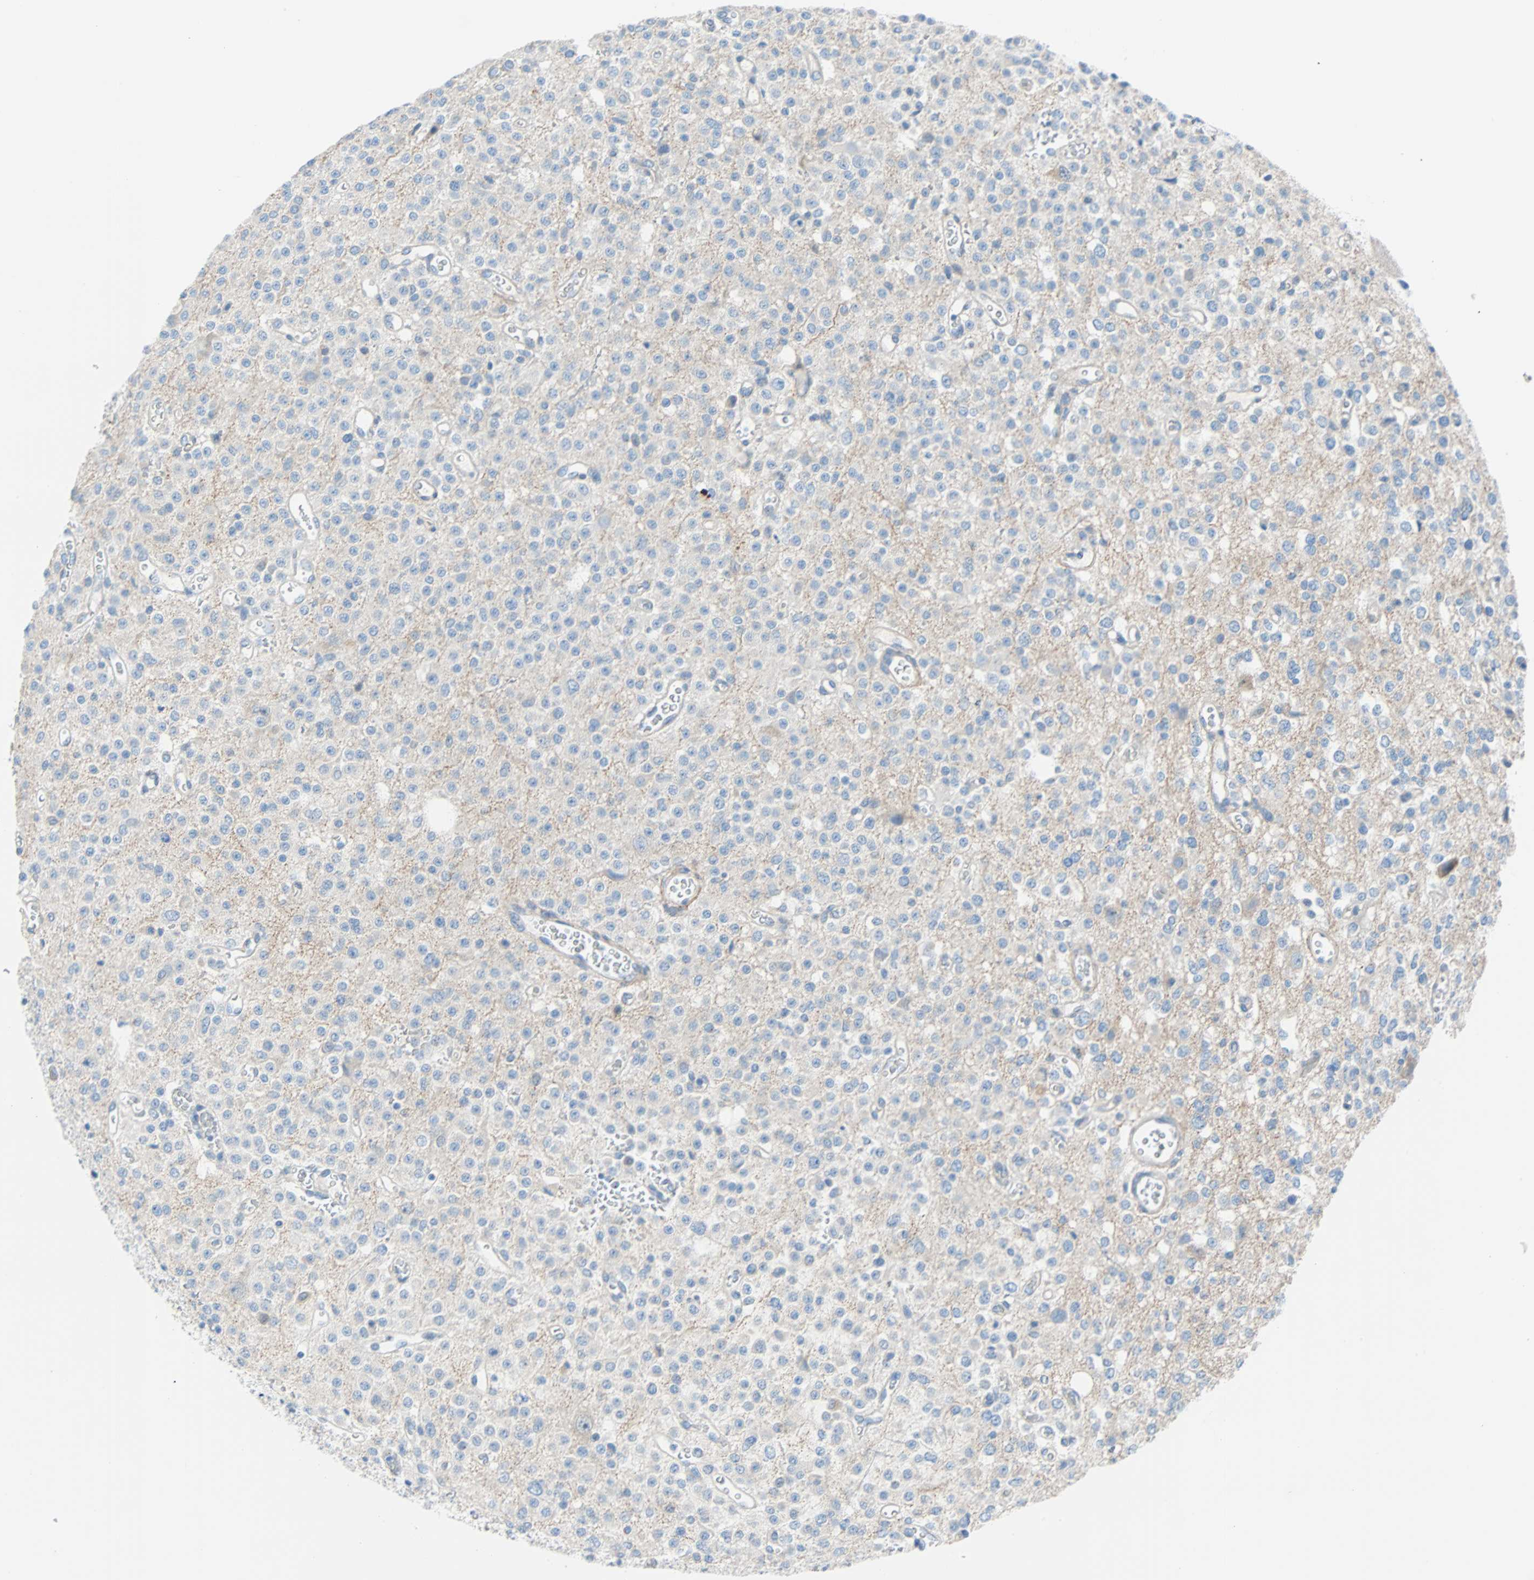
{"staining": {"intensity": "negative", "quantity": "none", "location": "none"}, "tissue": "glioma", "cell_type": "Tumor cells", "image_type": "cancer", "snomed": [{"axis": "morphology", "description": "Glioma, malignant, Low grade"}, {"axis": "topography", "description": "Brain"}], "caption": "Histopathology image shows no significant protein staining in tumor cells of malignant low-grade glioma.", "gene": "PDPN", "patient": {"sex": "male", "age": 38}}